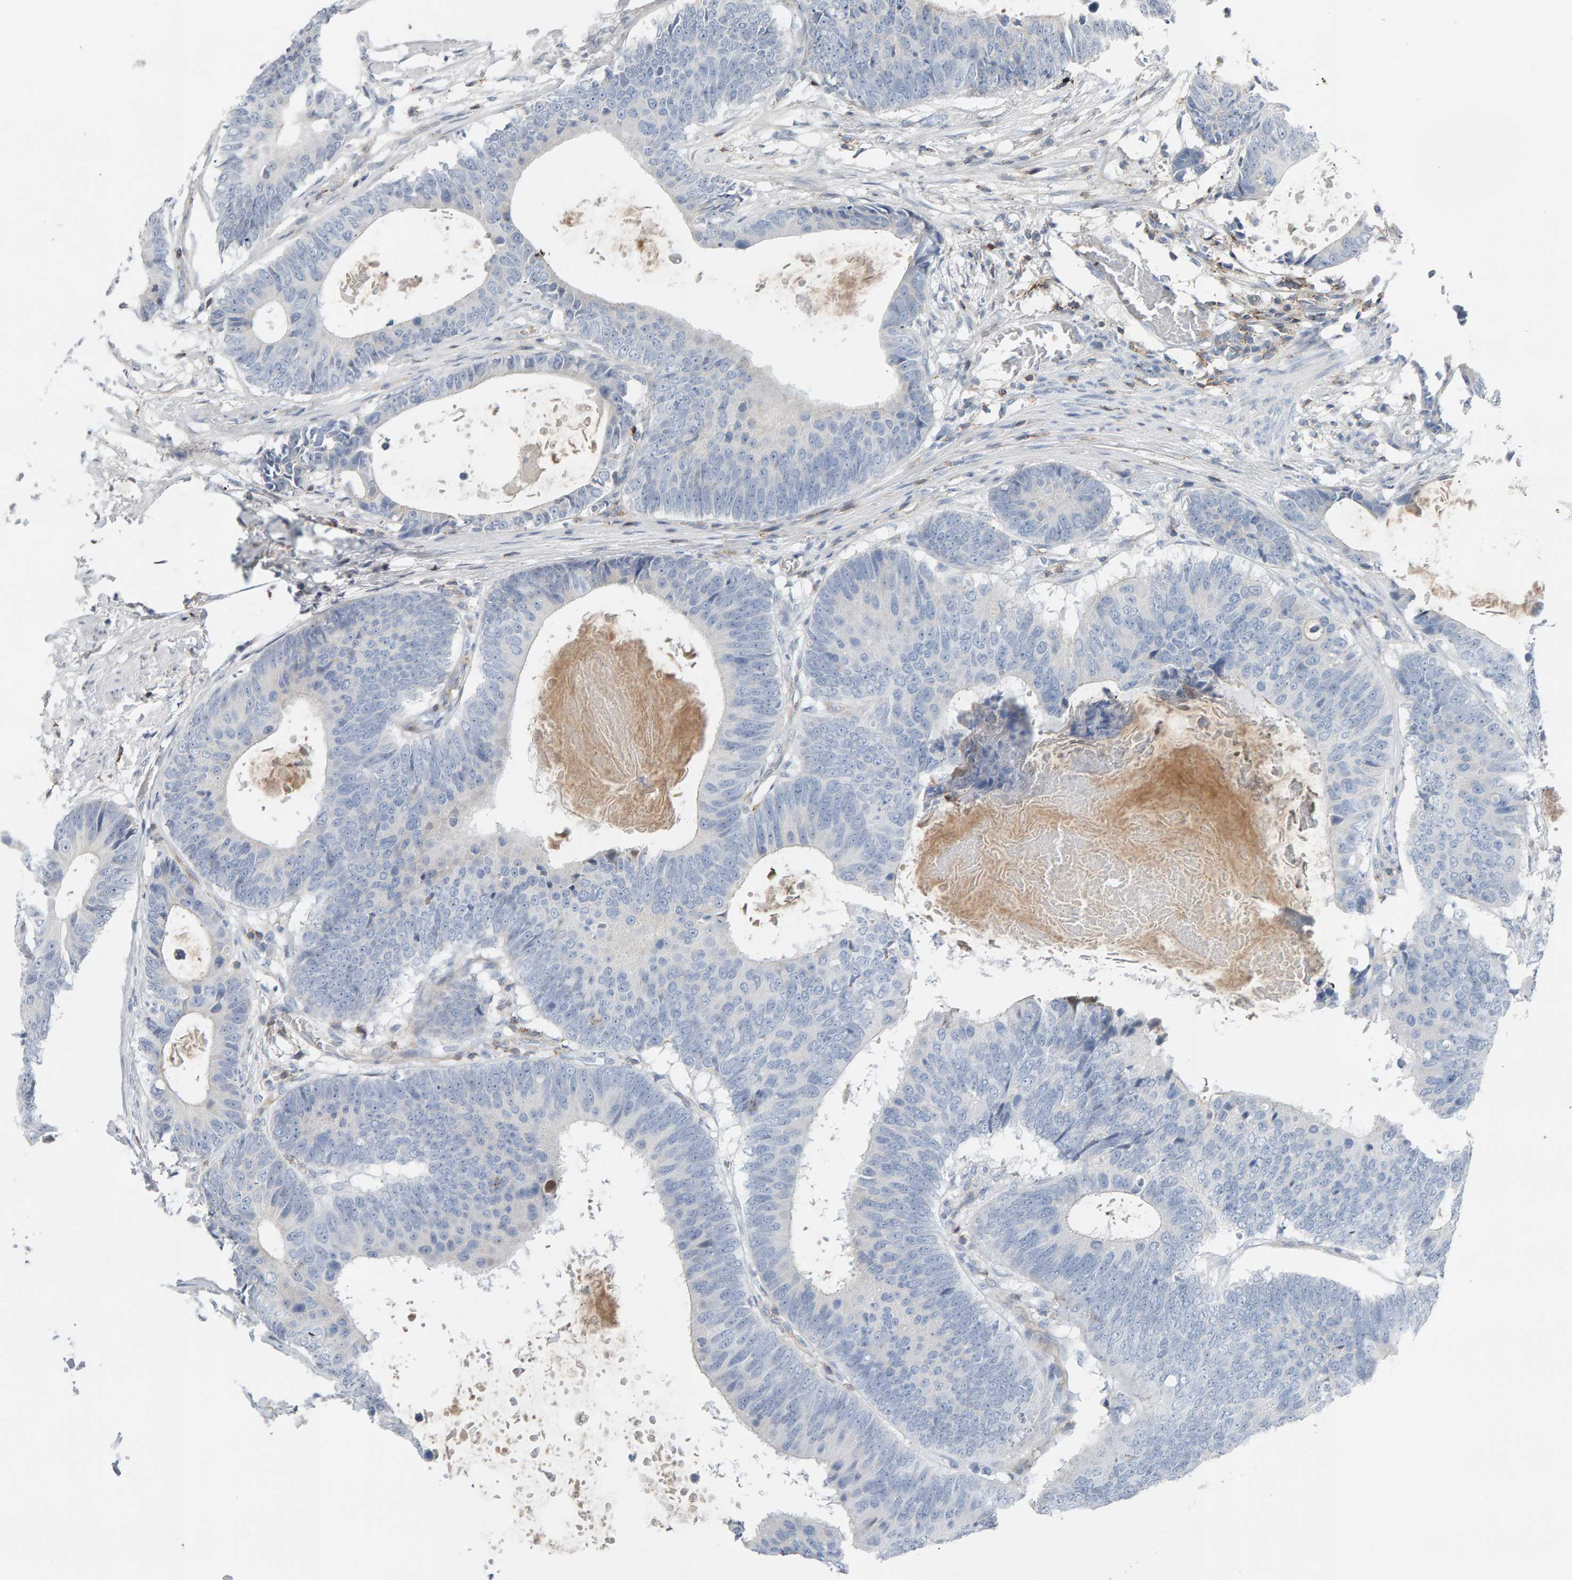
{"staining": {"intensity": "negative", "quantity": "none", "location": "none"}, "tissue": "colorectal cancer", "cell_type": "Tumor cells", "image_type": "cancer", "snomed": [{"axis": "morphology", "description": "Adenocarcinoma, NOS"}, {"axis": "topography", "description": "Colon"}], "caption": "Immunohistochemistry photomicrograph of neoplastic tissue: human colorectal cancer (adenocarcinoma) stained with DAB shows no significant protein expression in tumor cells.", "gene": "FYN", "patient": {"sex": "male", "age": 56}}